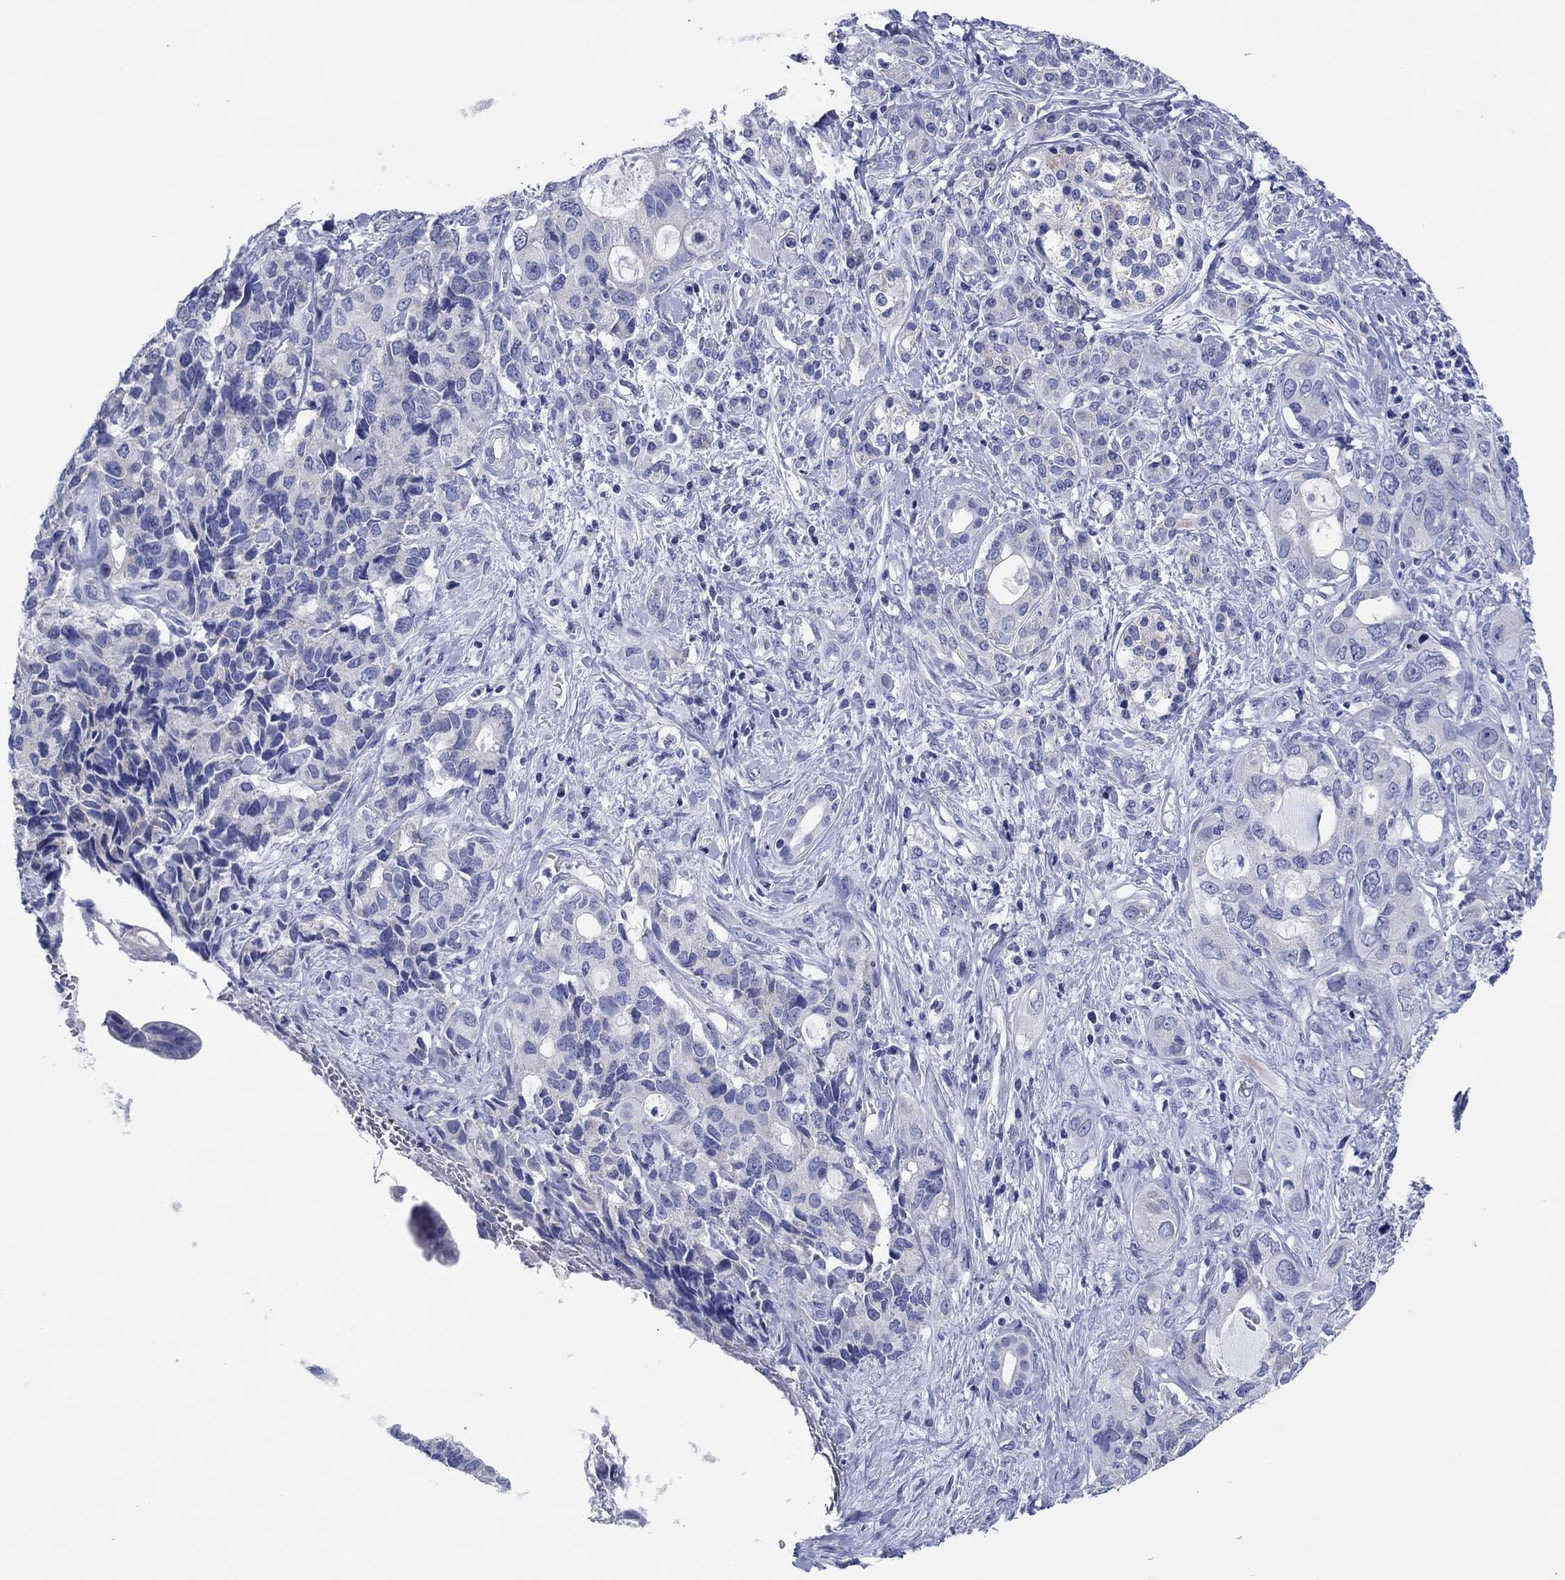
{"staining": {"intensity": "negative", "quantity": "none", "location": "none"}, "tissue": "pancreatic cancer", "cell_type": "Tumor cells", "image_type": "cancer", "snomed": [{"axis": "morphology", "description": "Adenocarcinoma, NOS"}, {"axis": "topography", "description": "Pancreas"}], "caption": "The immunohistochemistry photomicrograph has no significant staining in tumor cells of pancreatic adenocarcinoma tissue.", "gene": "HCRT", "patient": {"sex": "female", "age": 56}}